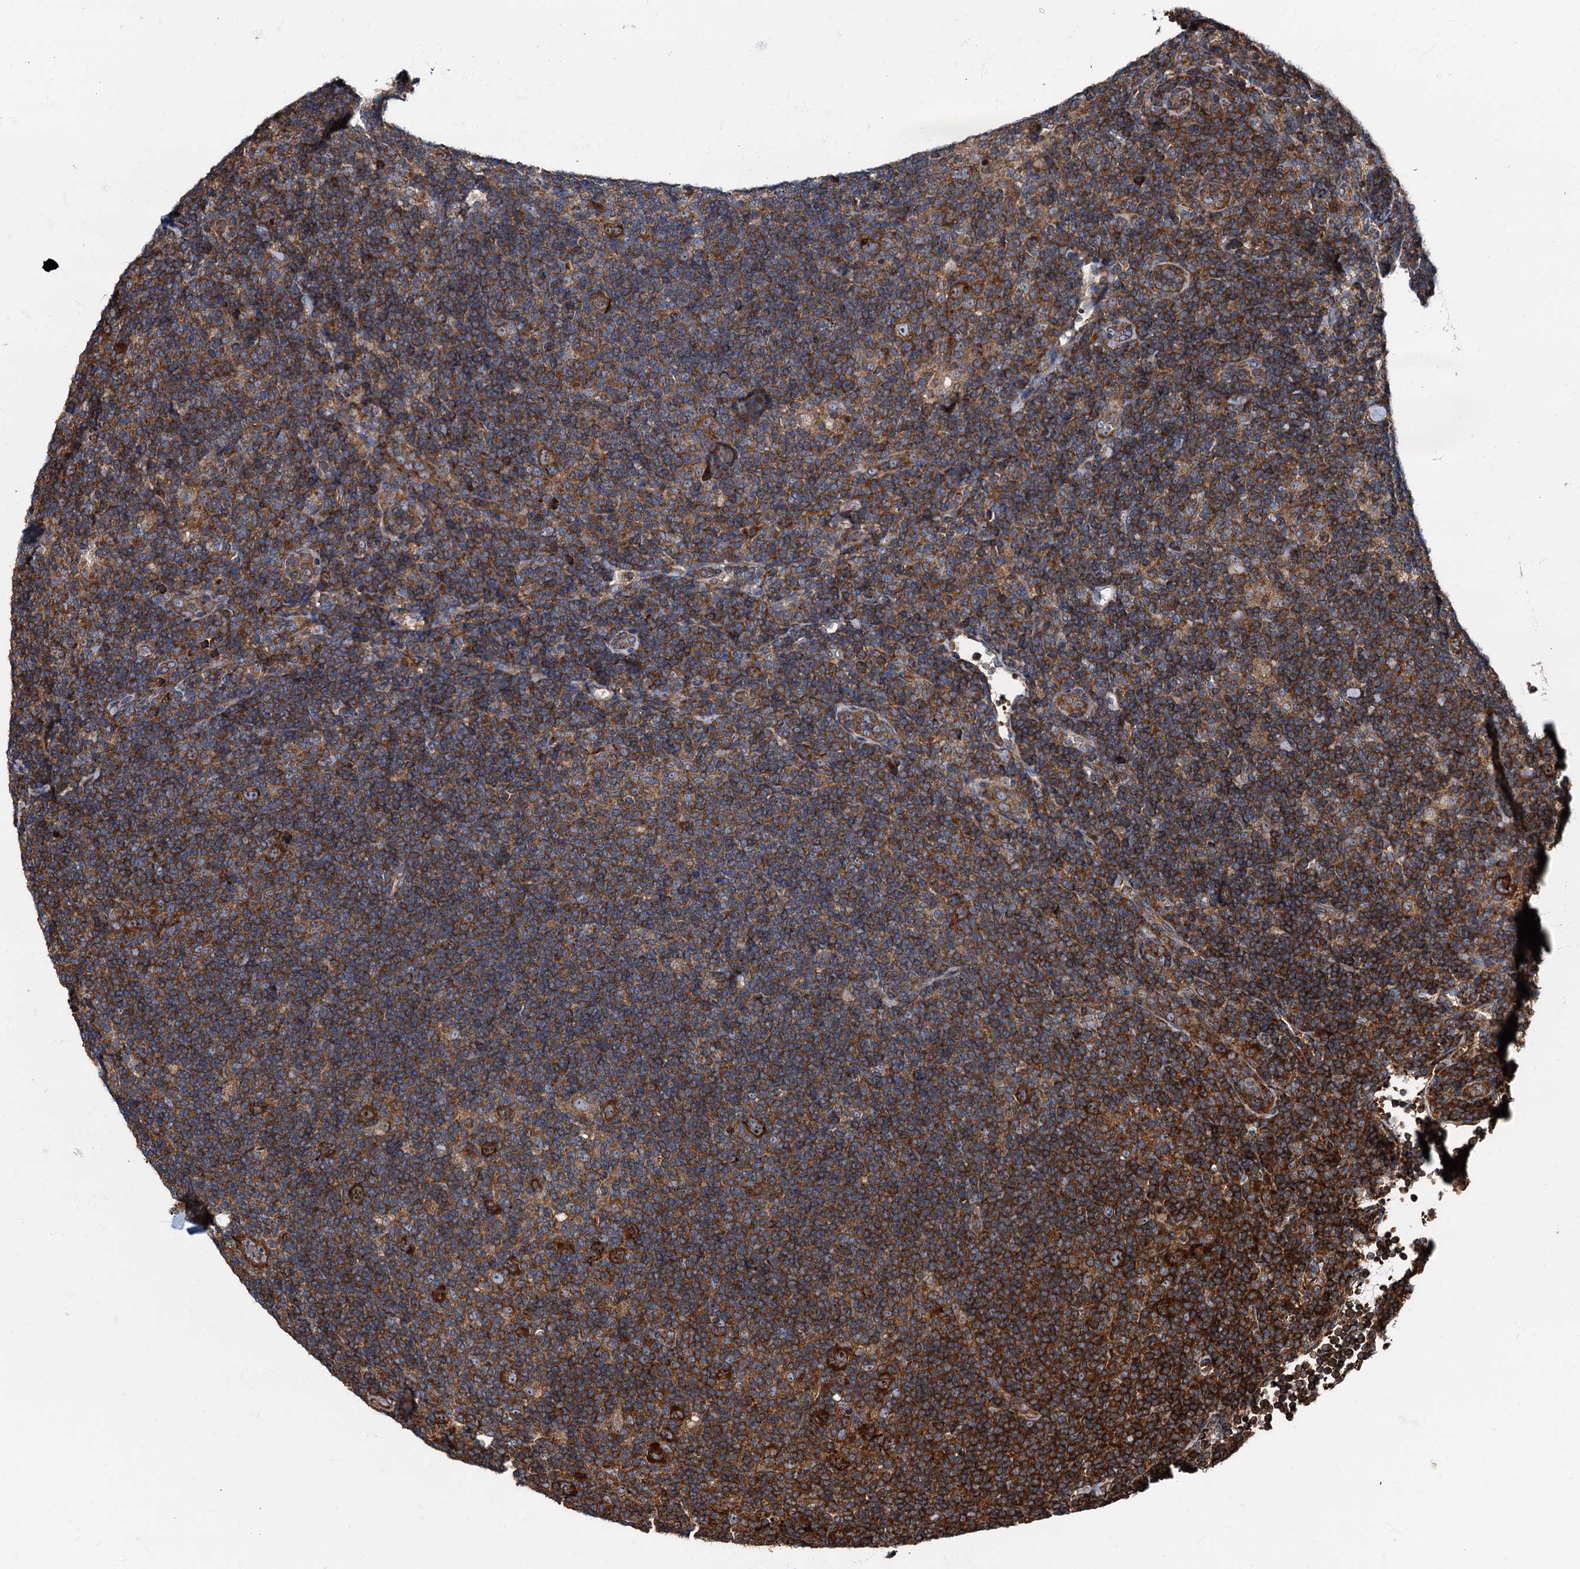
{"staining": {"intensity": "moderate", "quantity": ">75%", "location": "cytoplasmic/membranous"}, "tissue": "lymphoma", "cell_type": "Tumor cells", "image_type": "cancer", "snomed": [{"axis": "morphology", "description": "Hodgkin's disease, NOS"}, {"axis": "topography", "description": "Lymph node"}], "caption": "Protein analysis of Hodgkin's disease tissue demonstrates moderate cytoplasmic/membranous positivity in about >75% of tumor cells.", "gene": "ATP2C1", "patient": {"sex": "female", "age": 57}}